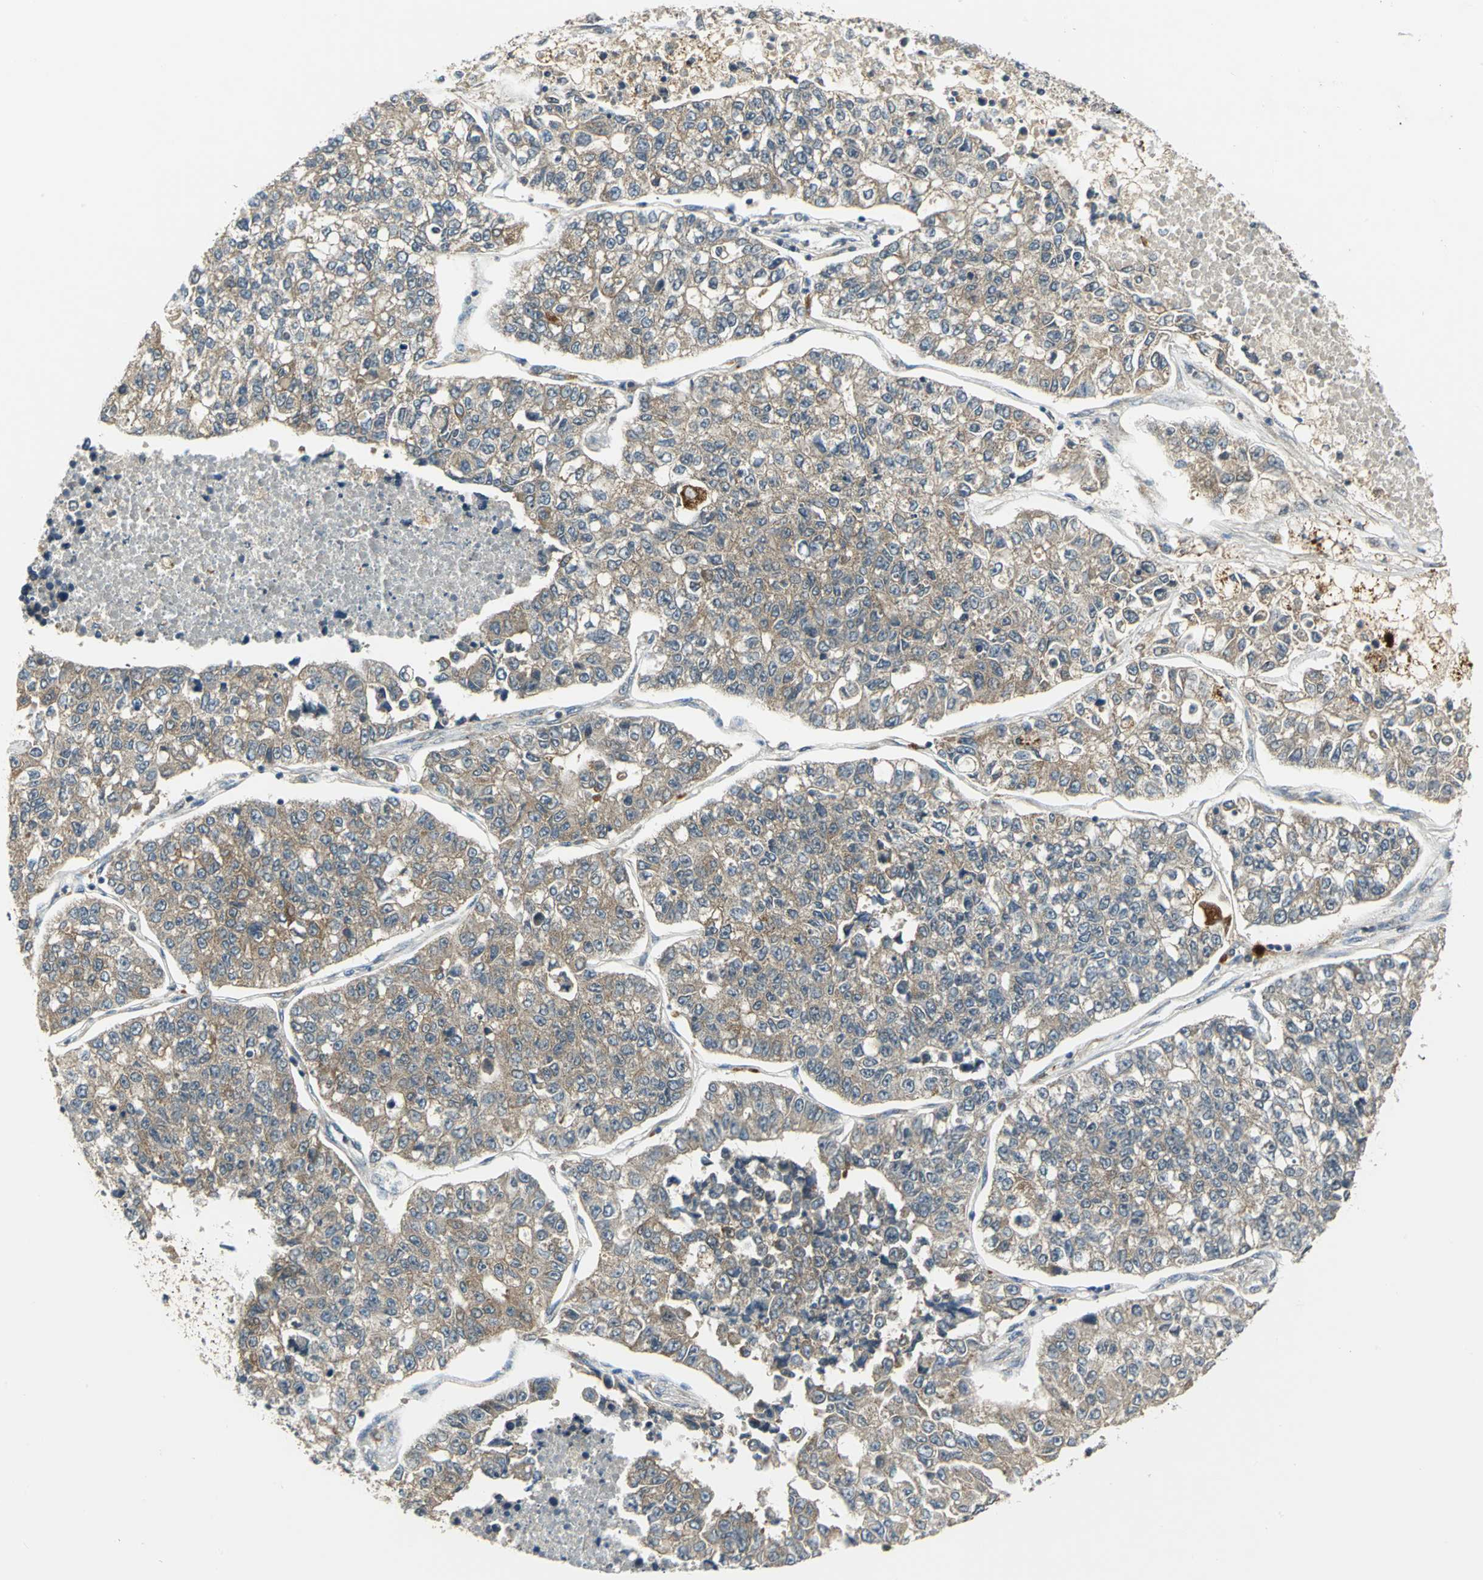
{"staining": {"intensity": "weak", "quantity": ">75%", "location": "cytoplasmic/membranous"}, "tissue": "lung cancer", "cell_type": "Tumor cells", "image_type": "cancer", "snomed": [{"axis": "morphology", "description": "Adenocarcinoma, NOS"}, {"axis": "topography", "description": "Lung"}], "caption": "Human adenocarcinoma (lung) stained with a protein marker exhibits weak staining in tumor cells.", "gene": "MAPK8IP3", "patient": {"sex": "male", "age": 49}}